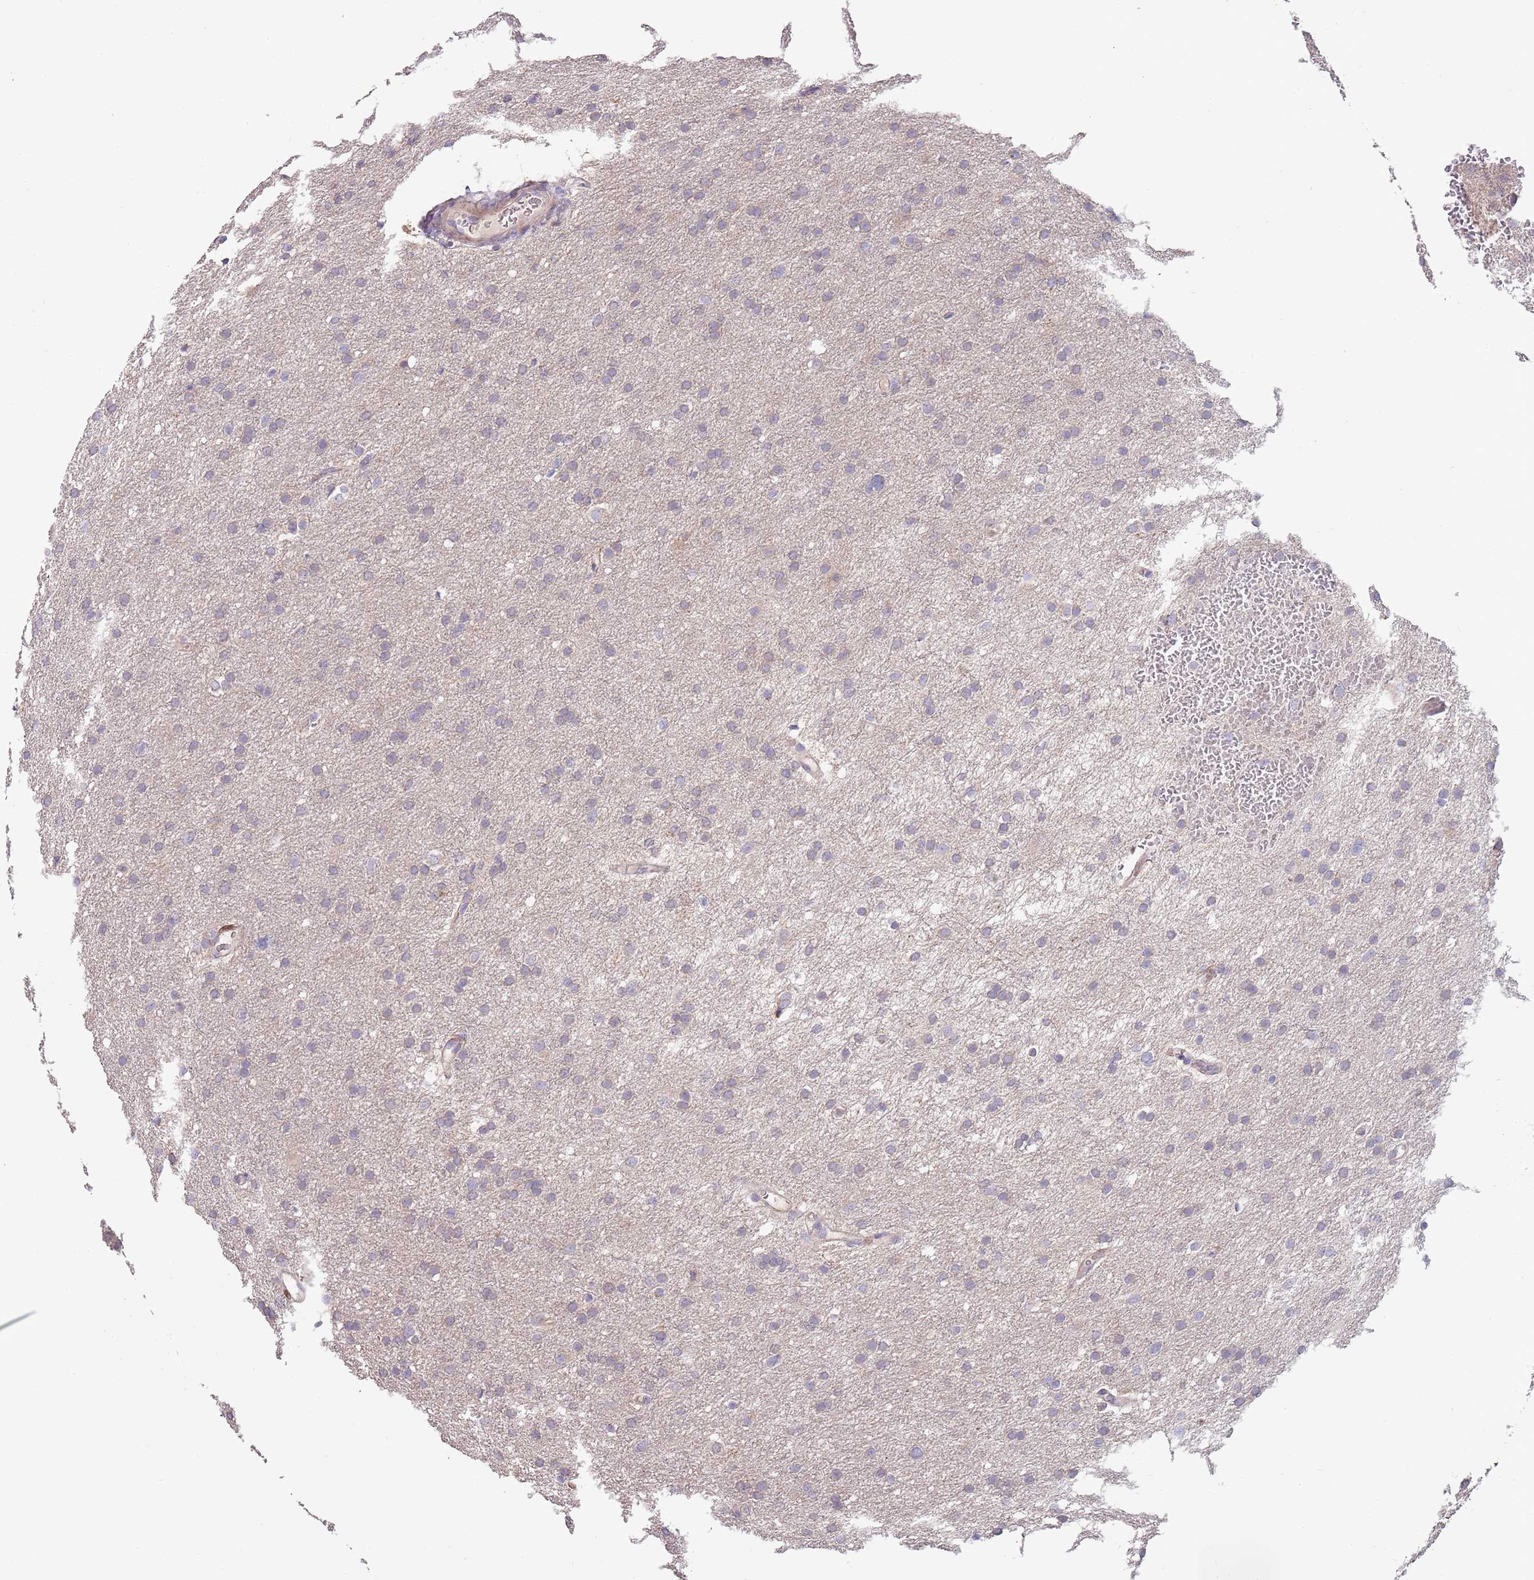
{"staining": {"intensity": "negative", "quantity": "none", "location": "none"}, "tissue": "glioma", "cell_type": "Tumor cells", "image_type": "cancer", "snomed": [{"axis": "morphology", "description": "Glioma, malignant, High grade"}, {"axis": "topography", "description": "Cerebral cortex"}], "caption": "Malignant glioma (high-grade) was stained to show a protein in brown. There is no significant staining in tumor cells.", "gene": "ABCC10", "patient": {"sex": "female", "age": 36}}